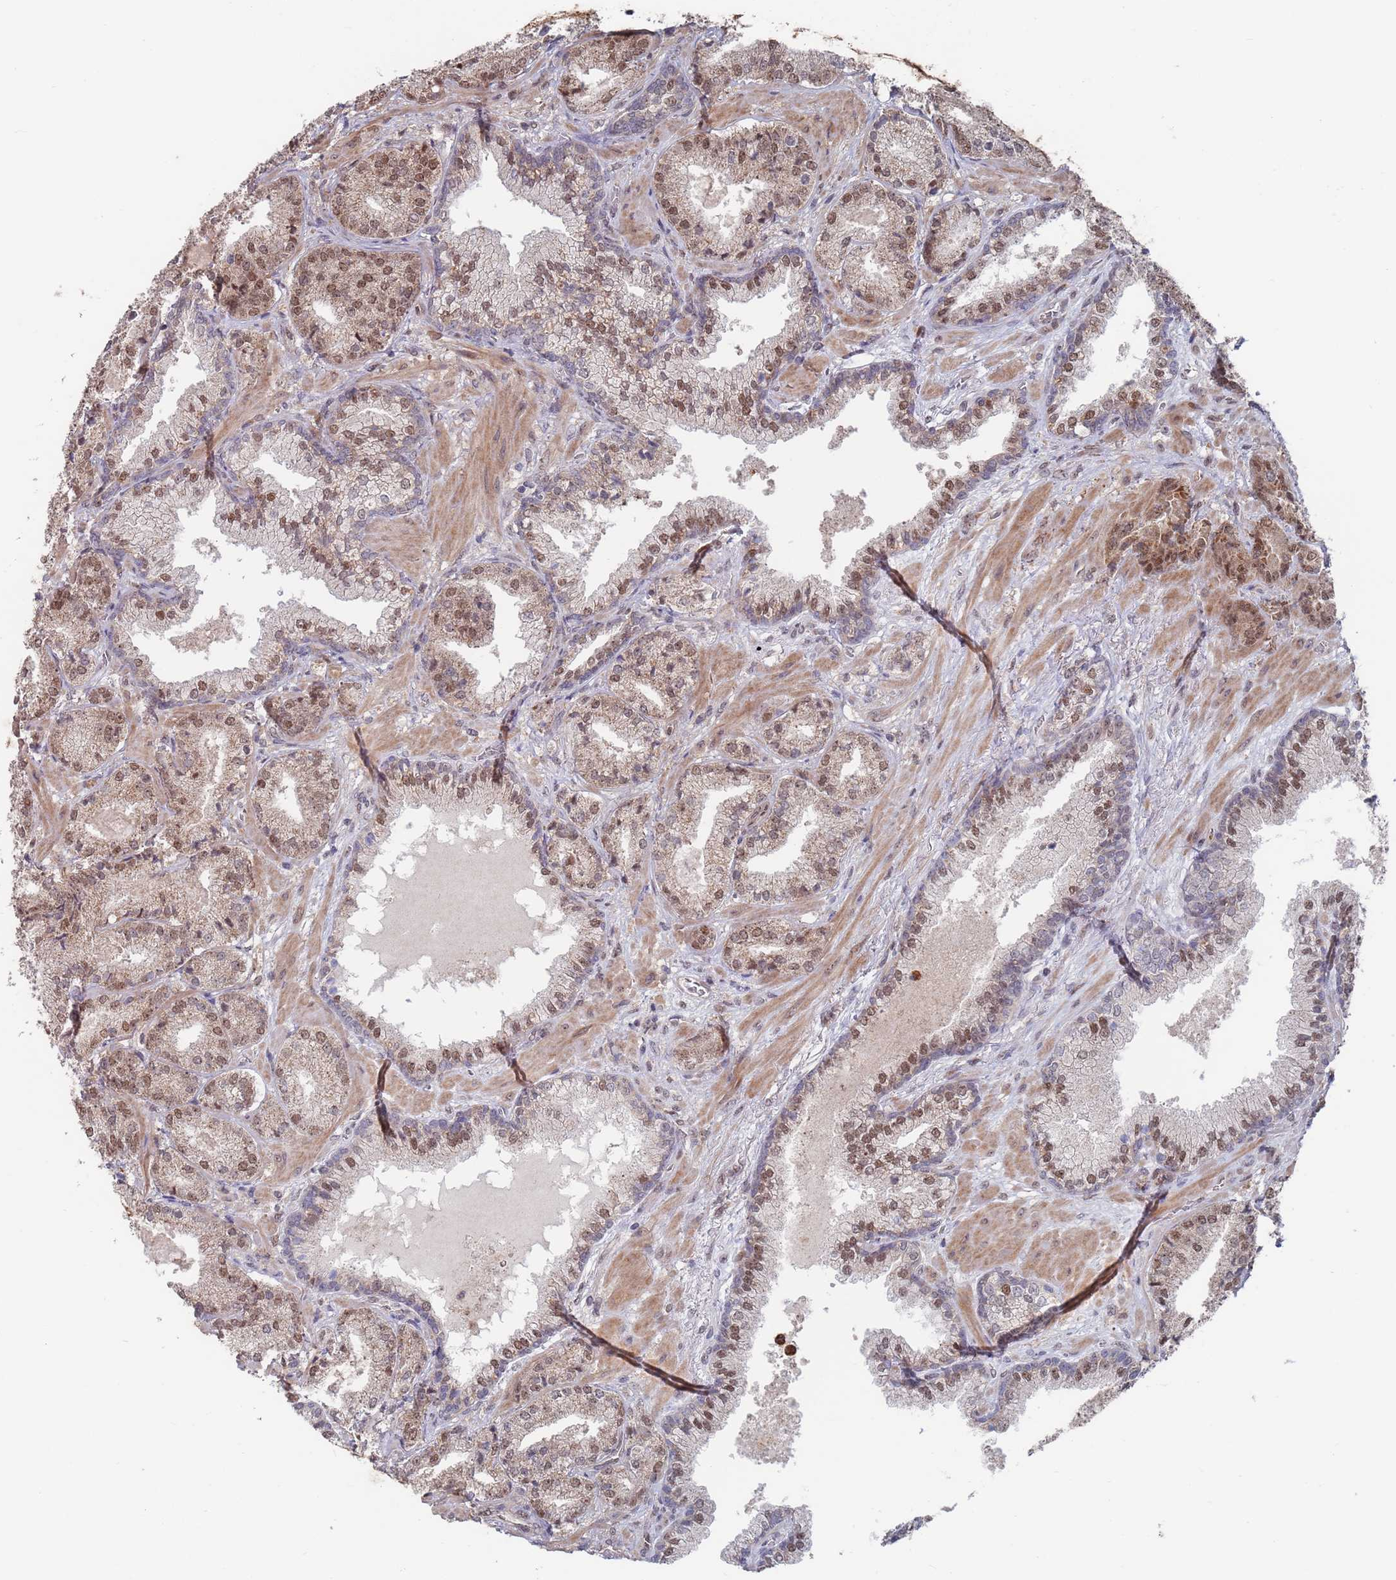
{"staining": {"intensity": "moderate", "quantity": ">75%", "location": "nuclear"}, "tissue": "prostate cancer", "cell_type": "Tumor cells", "image_type": "cancer", "snomed": [{"axis": "morphology", "description": "Adenocarcinoma, High grade"}, {"axis": "topography", "description": "Prostate"}], "caption": "Protein staining by immunohistochemistry (IHC) shows moderate nuclear positivity in about >75% of tumor cells in prostate cancer (high-grade adenocarcinoma).", "gene": "RPP25", "patient": {"sex": "male", "age": 63}}